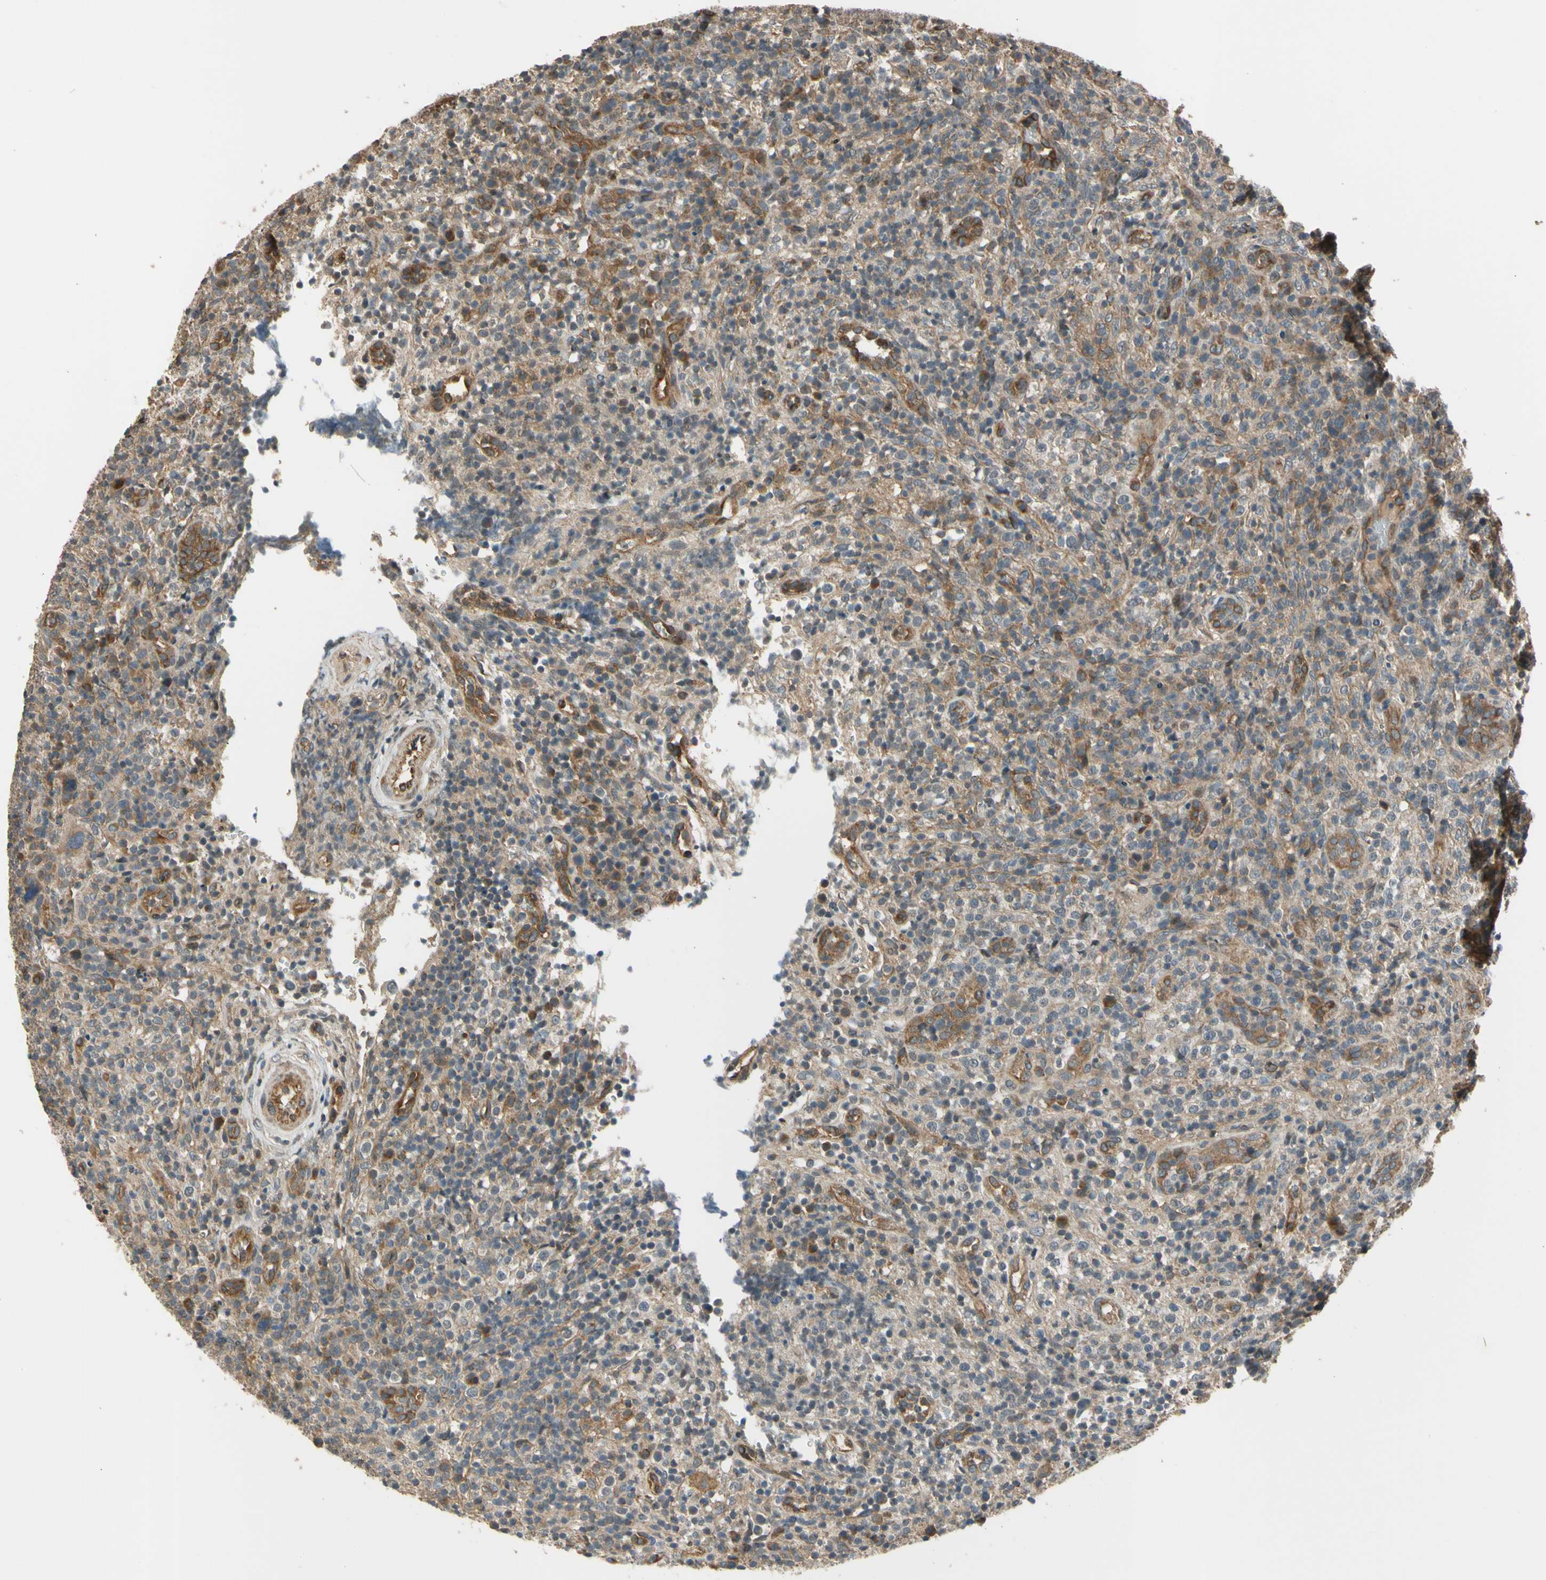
{"staining": {"intensity": "moderate", "quantity": "25%-75%", "location": "cytoplasmic/membranous"}, "tissue": "lymphoma", "cell_type": "Tumor cells", "image_type": "cancer", "snomed": [{"axis": "morphology", "description": "Malignant lymphoma, non-Hodgkin's type, High grade"}, {"axis": "topography", "description": "Lymph node"}], "caption": "Lymphoma stained with a protein marker displays moderate staining in tumor cells.", "gene": "EFNB2", "patient": {"sex": "female", "age": 76}}